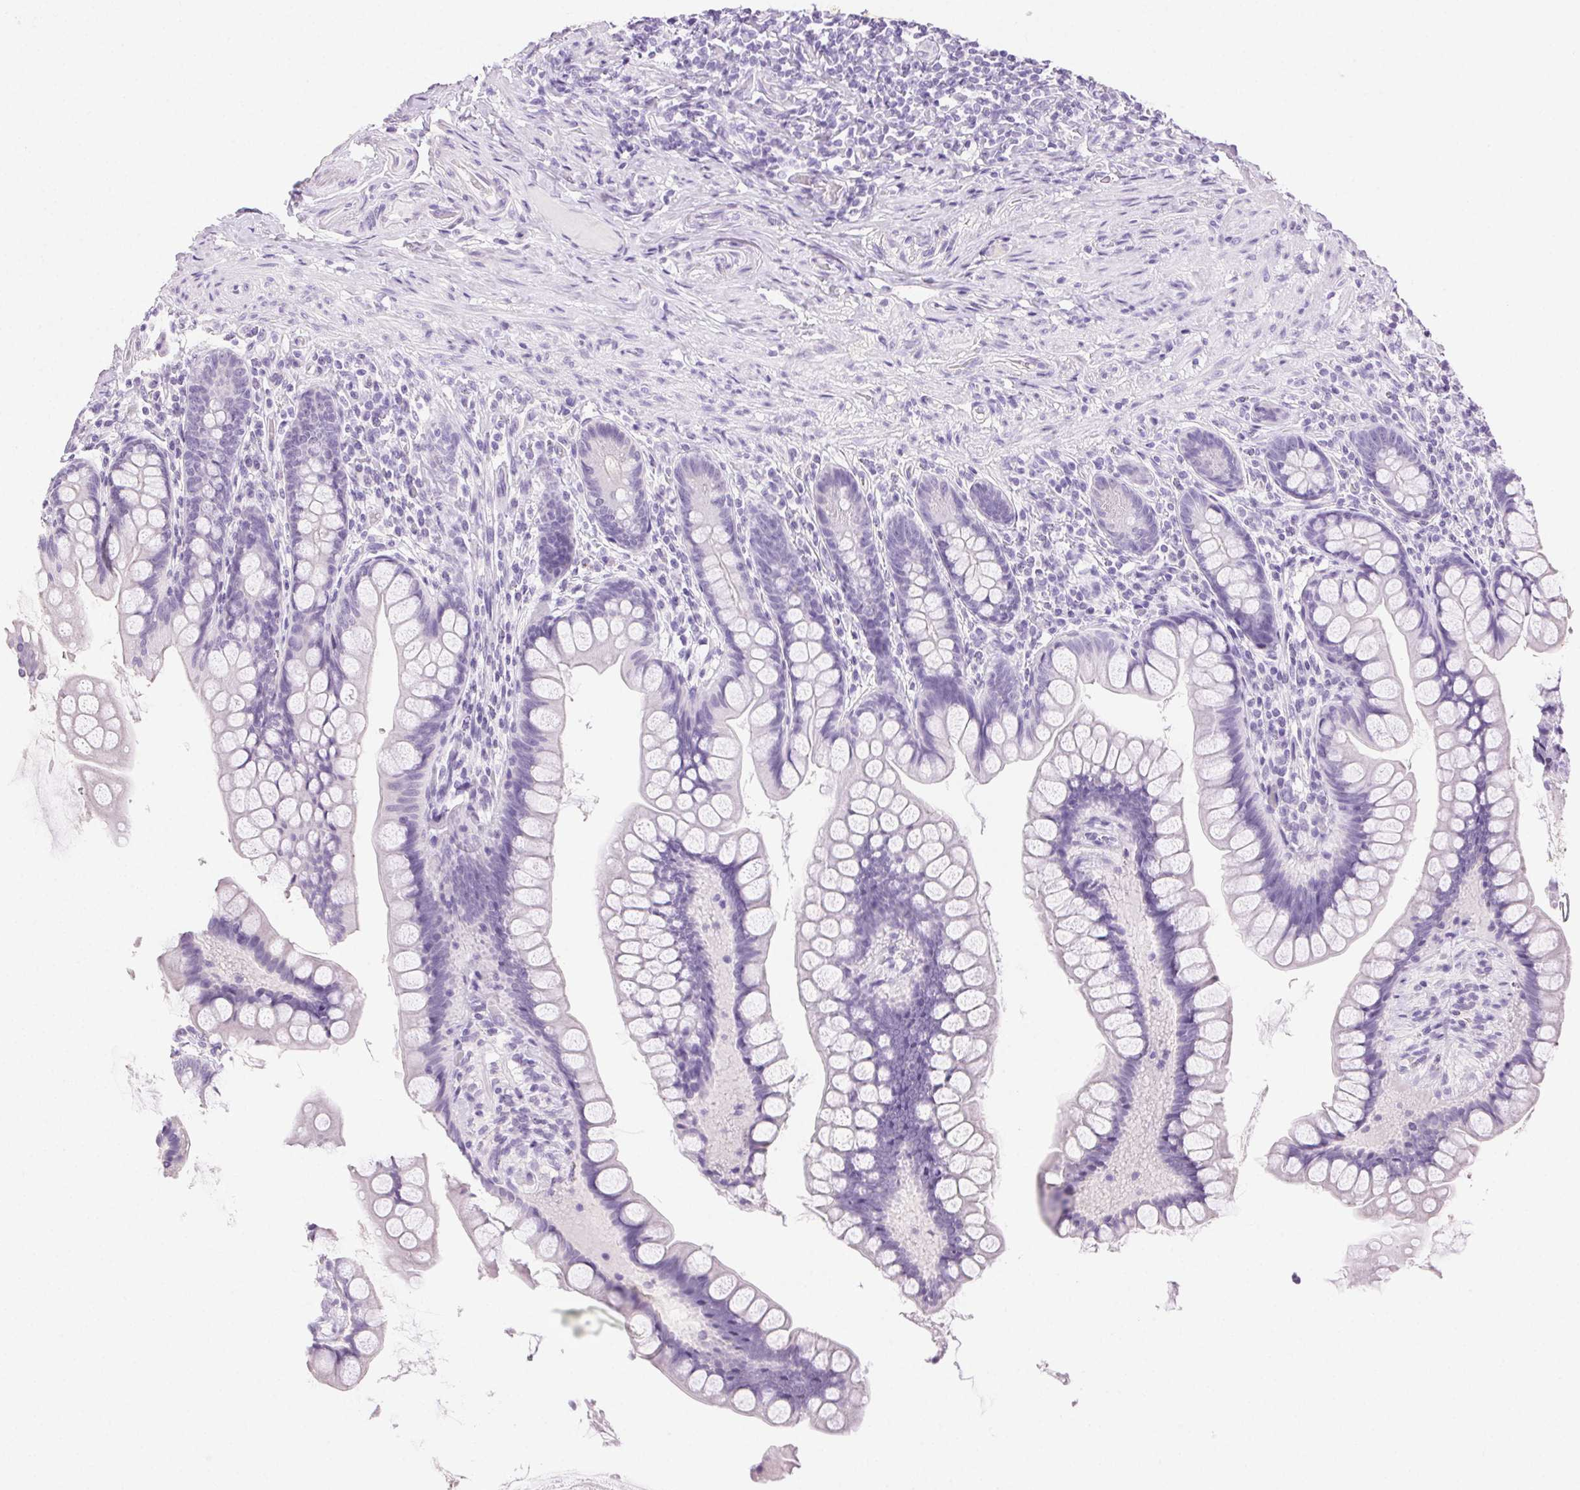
{"staining": {"intensity": "negative", "quantity": "none", "location": "none"}, "tissue": "small intestine", "cell_type": "Glandular cells", "image_type": "normal", "snomed": [{"axis": "morphology", "description": "Normal tissue, NOS"}, {"axis": "topography", "description": "Small intestine"}], "caption": "Histopathology image shows no protein staining in glandular cells of benign small intestine. Nuclei are stained in blue.", "gene": "CLDN10", "patient": {"sex": "male", "age": 70}}